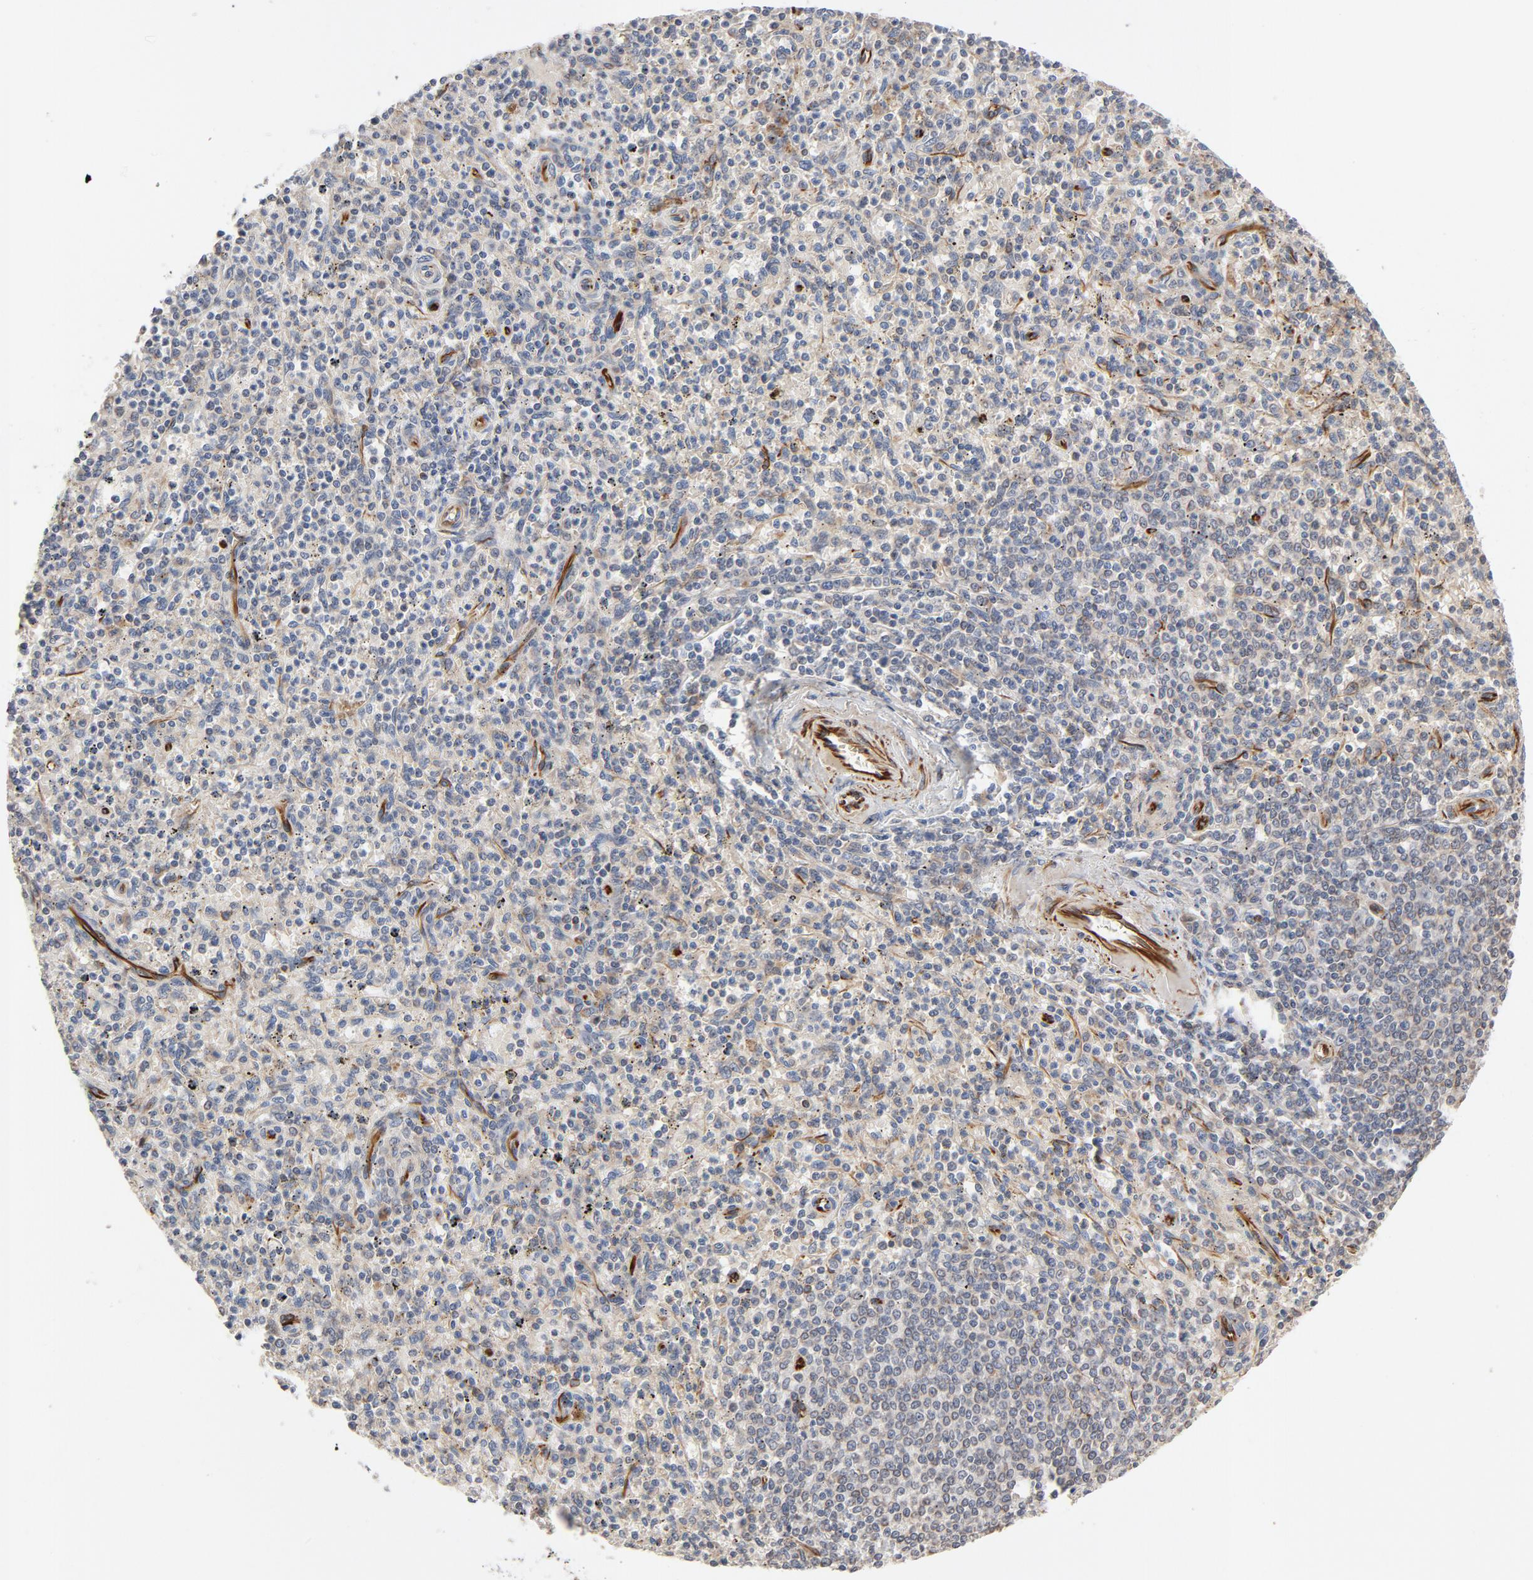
{"staining": {"intensity": "weak", "quantity": "25%-75%", "location": "cytoplasmic/membranous"}, "tissue": "spleen", "cell_type": "Cells in red pulp", "image_type": "normal", "snomed": [{"axis": "morphology", "description": "Normal tissue, NOS"}, {"axis": "topography", "description": "Spleen"}], "caption": "DAB (3,3'-diaminobenzidine) immunohistochemical staining of unremarkable spleen demonstrates weak cytoplasmic/membranous protein positivity in approximately 25%-75% of cells in red pulp.", "gene": "FAM118A", "patient": {"sex": "male", "age": 72}}